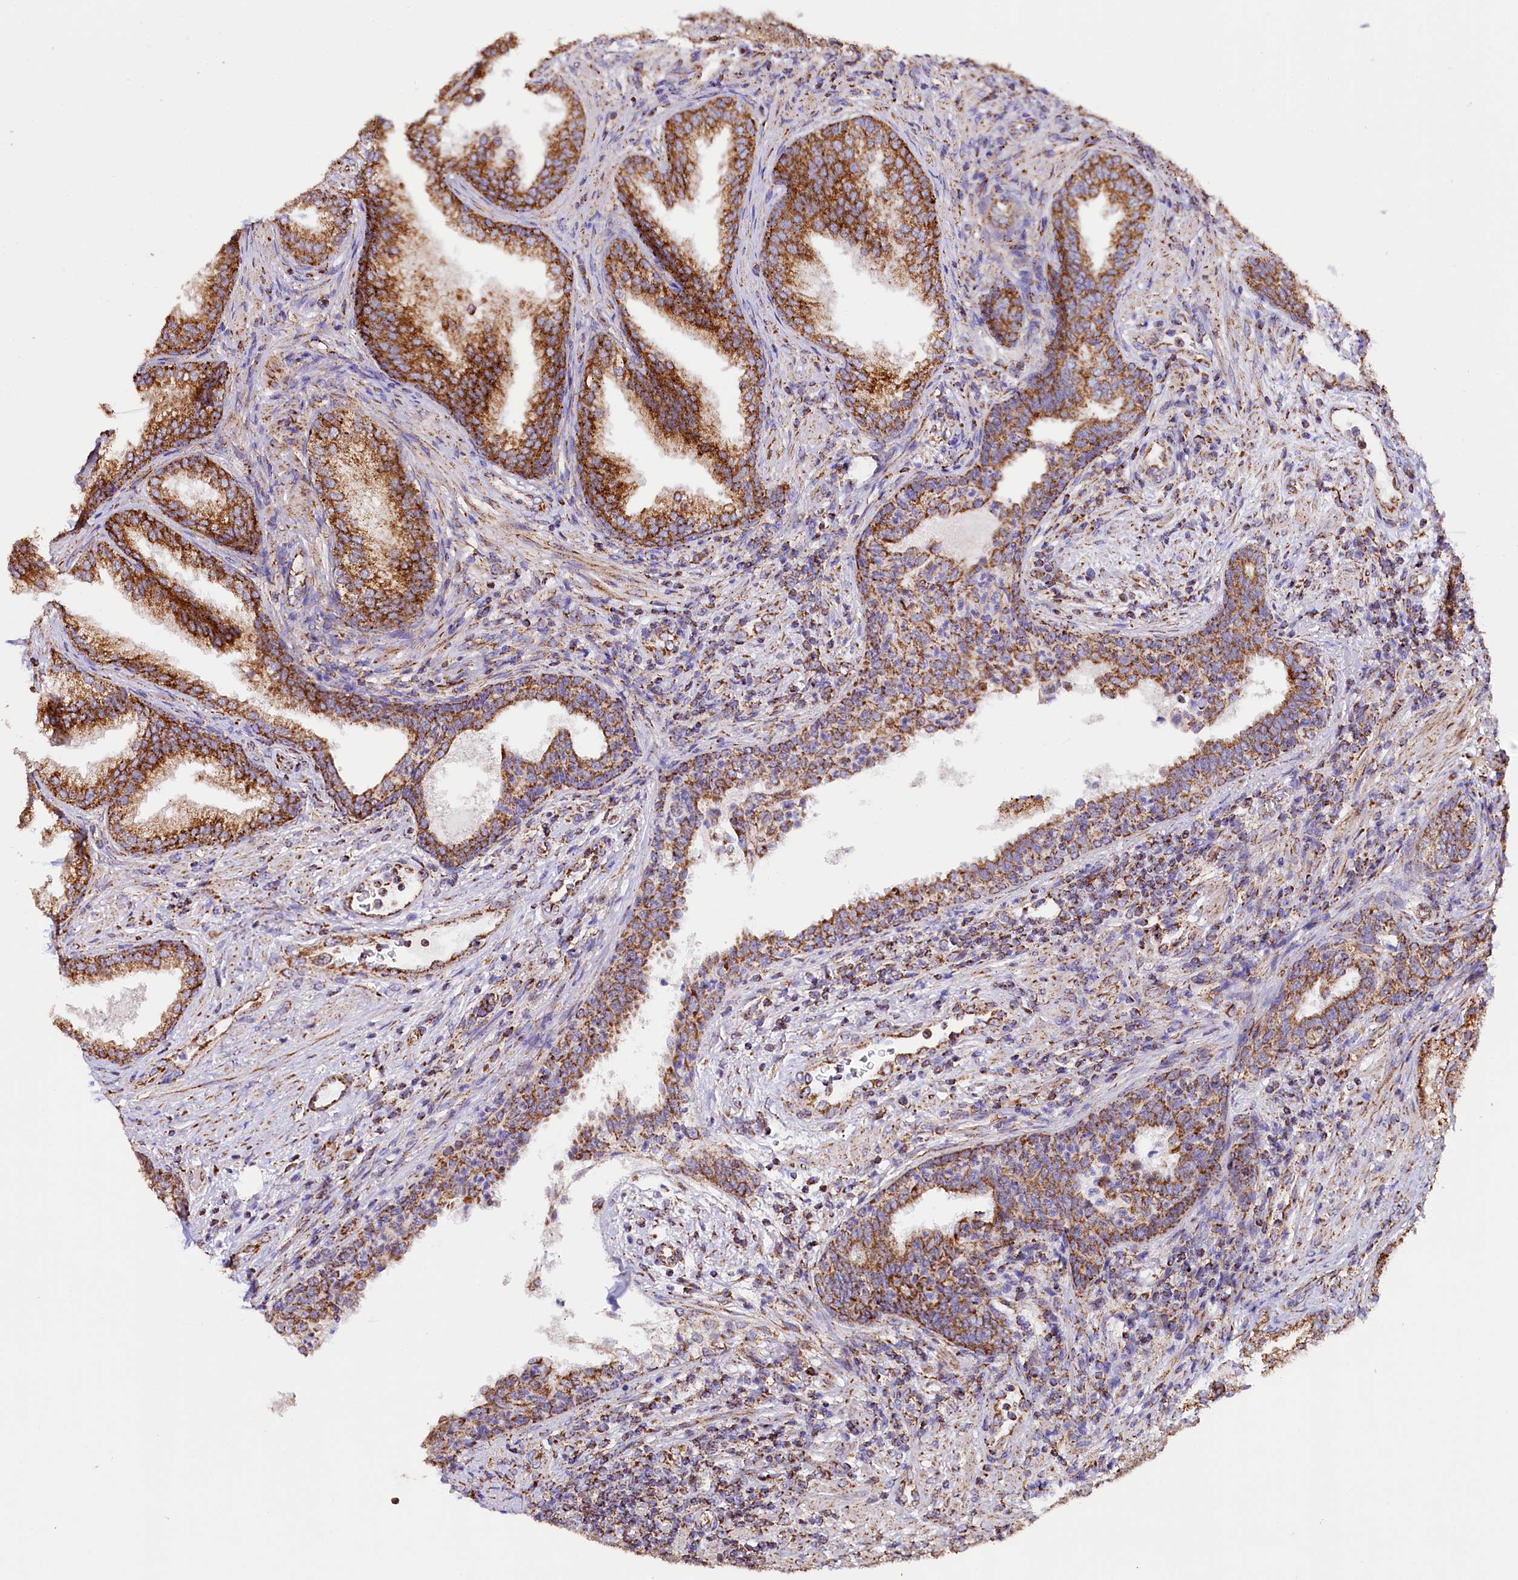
{"staining": {"intensity": "strong", "quantity": ">75%", "location": "cytoplasmic/membranous"}, "tissue": "prostate", "cell_type": "Glandular cells", "image_type": "normal", "snomed": [{"axis": "morphology", "description": "Normal tissue, NOS"}, {"axis": "topography", "description": "Prostate"}], "caption": "Protein expression analysis of normal prostate shows strong cytoplasmic/membranous positivity in about >75% of glandular cells. Ihc stains the protein of interest in brown and the nuclei are stained blue.", "gene": "APLP2", "patient": {"sex": "male", "age": 76}}